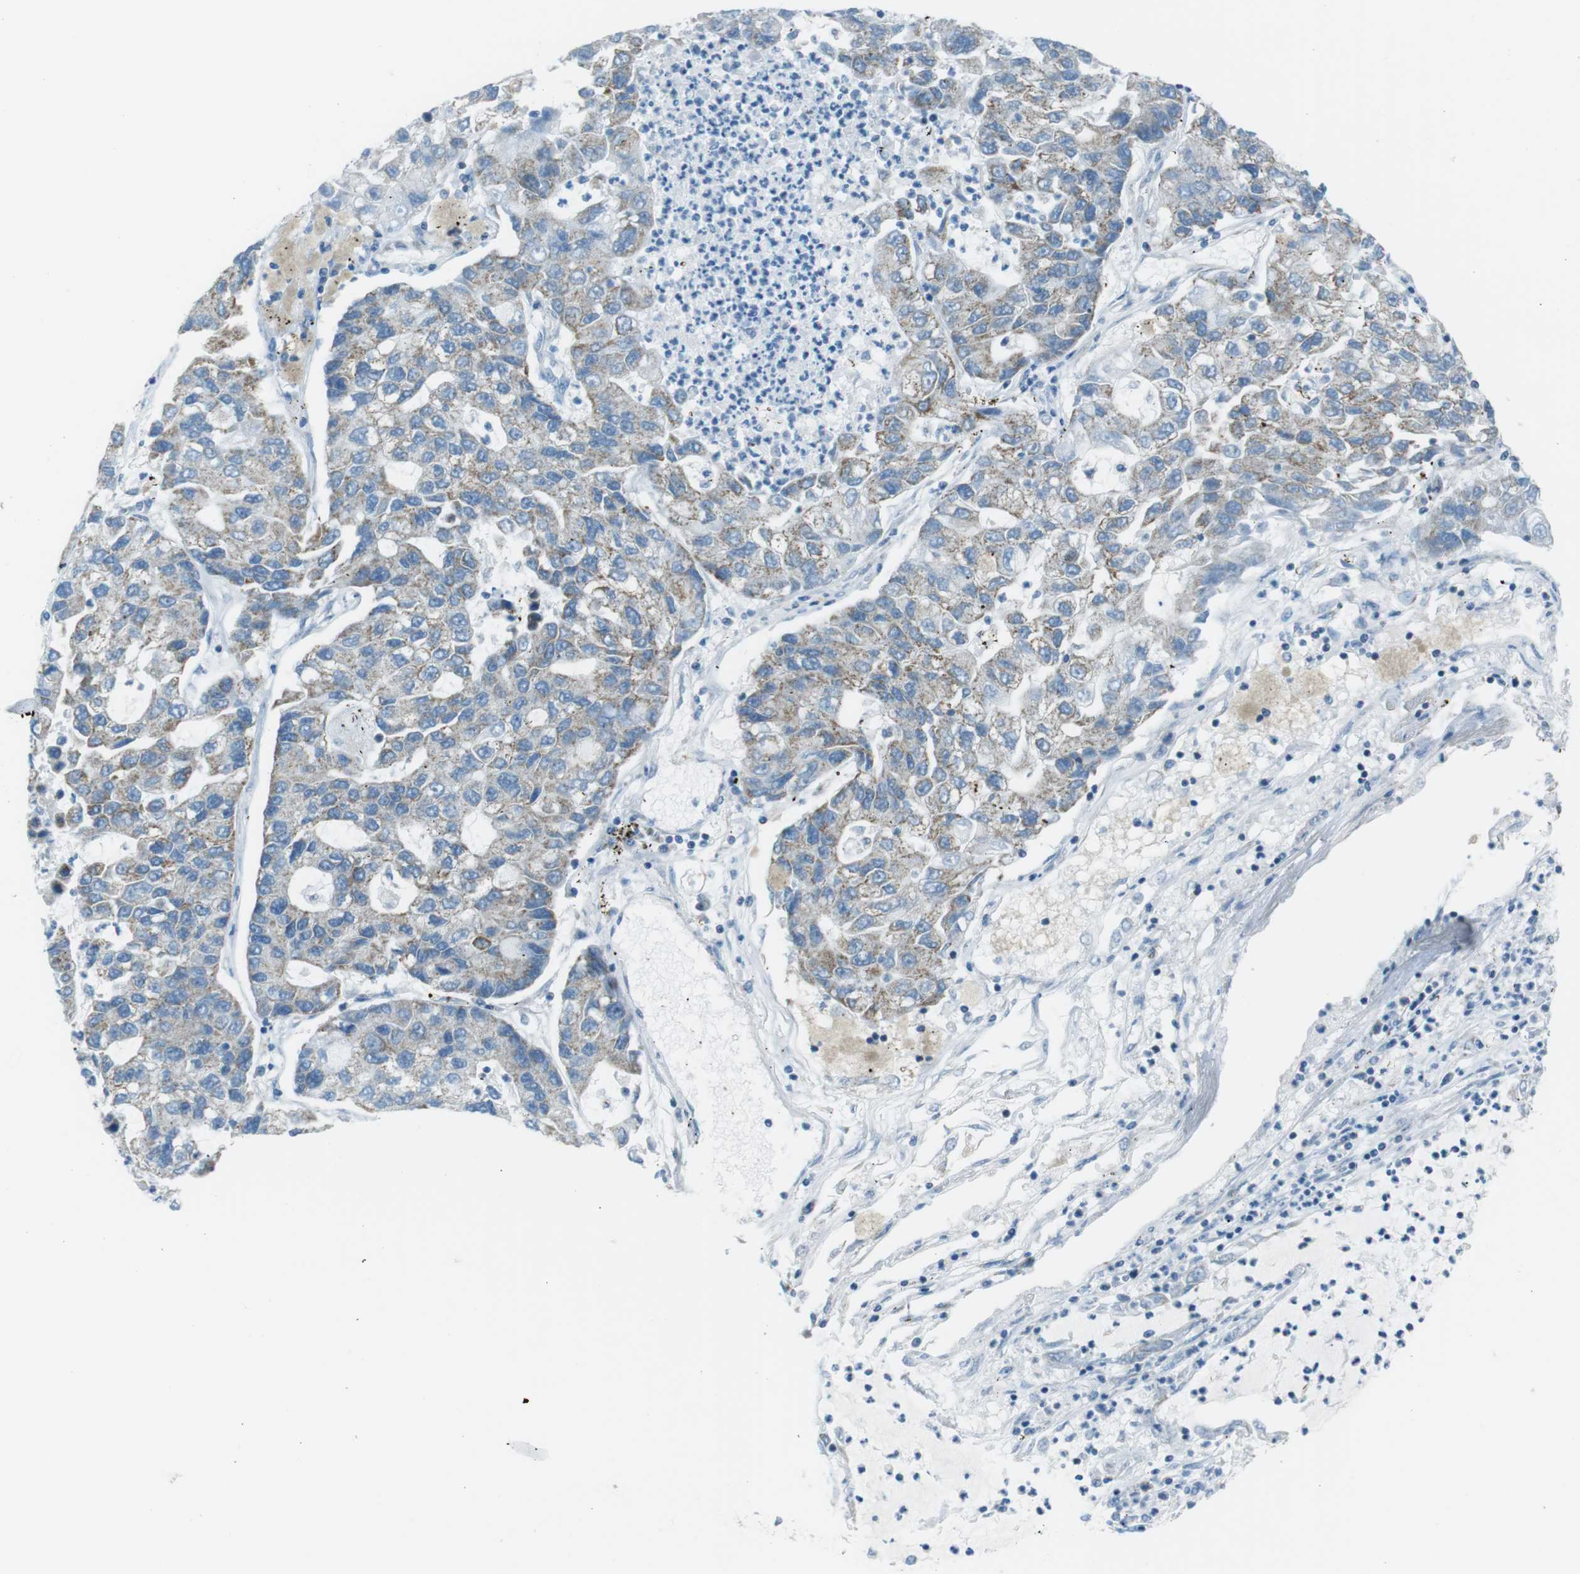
{"staining": {"intensity": "weak", "quantity": ">75%", "location": "cytoplasmic/membranous"}, "tissue": "lung cancer", "cell_type": "Tumor cells", "image_type": "cancer", "snomed": [{"axis": "morphology", "description": "Adenocarcinoma, NOS"}, {"axis": "topography", "description": "Lung"}], "caption": "About >75% of tumor cells in human lung cancer demonstrate weak cytoplasmic/membranous protein positivity as visualized by brown immunohistochemical staining.", "gene": "DNAJA3", "patient": {"sex": "female", "age": 51}}